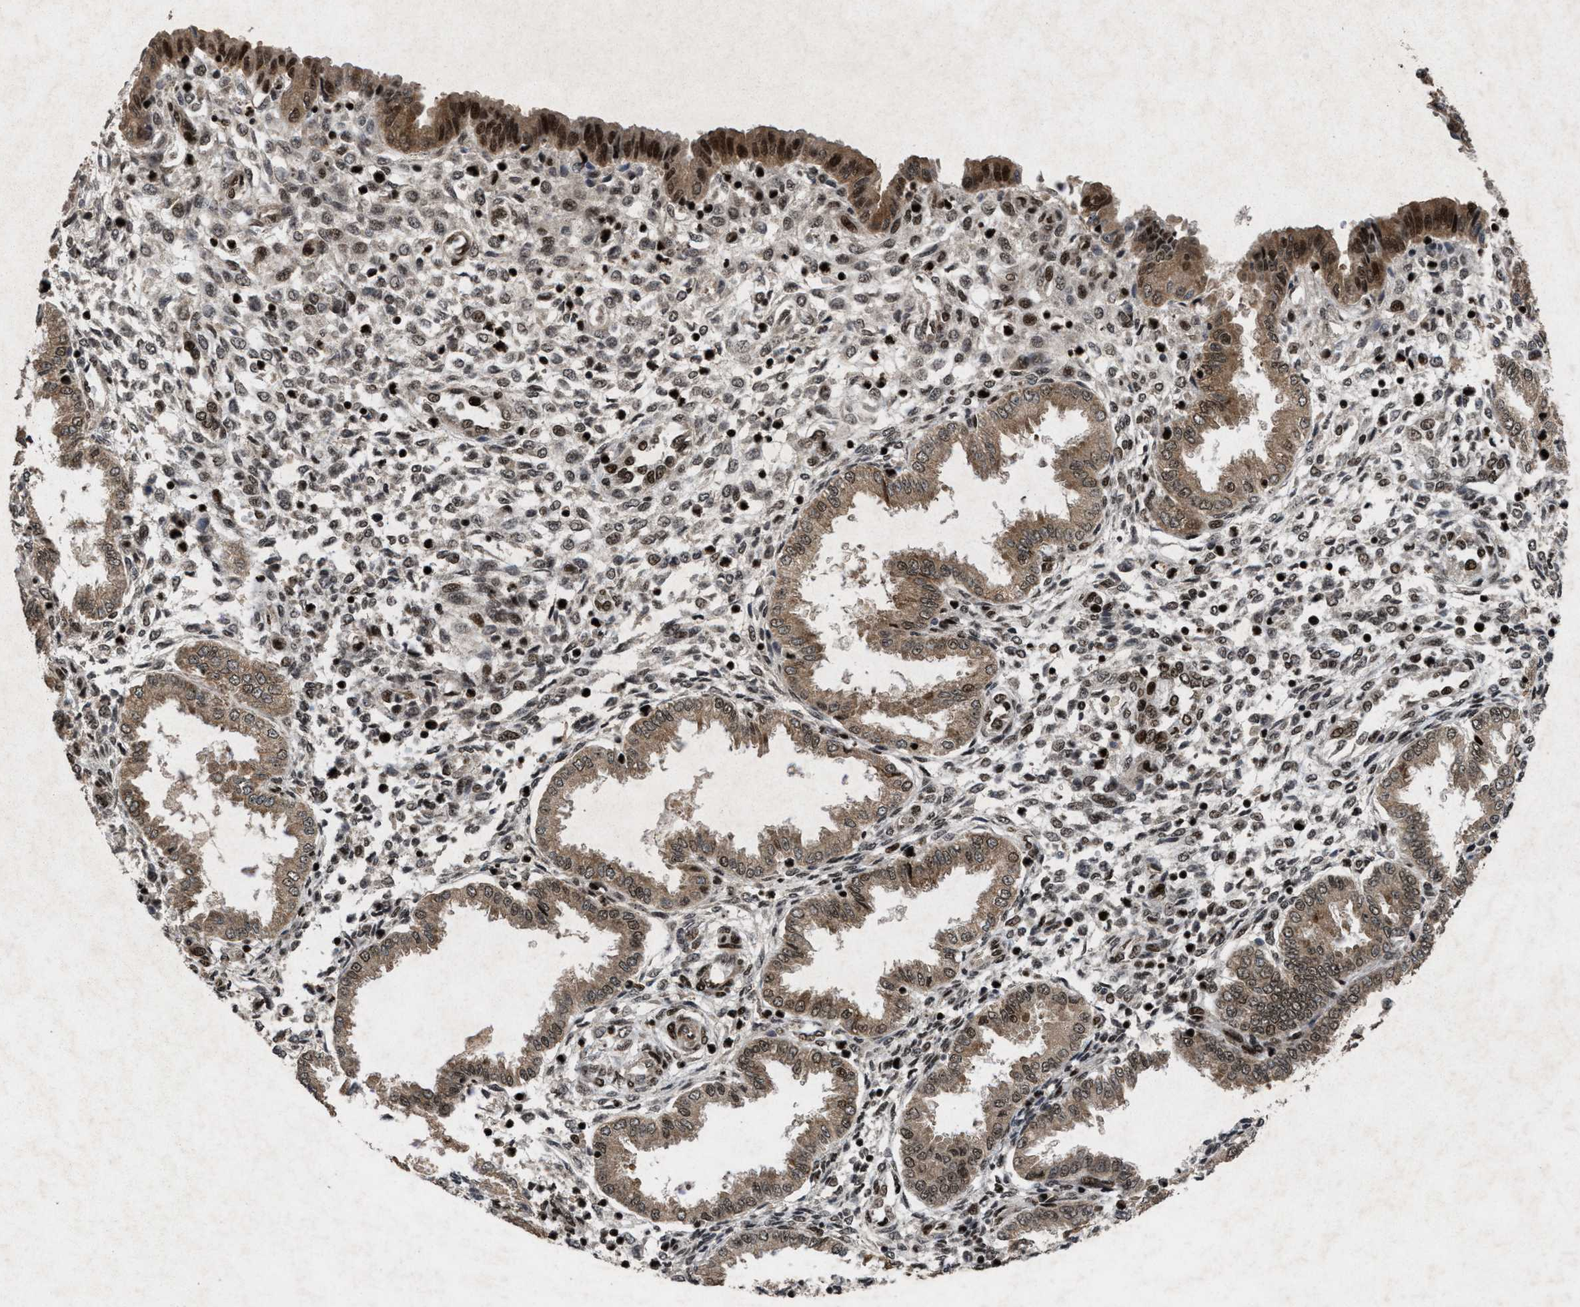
{"staining": {"intensity": "strong", "quantity": "25%-75%", "location": "nuclear"}, "tissue": "endometrium", "cell_type": "Cells in endometrial stroma", "image_type": "normal", "snomed": [{"axis": "morphology", "description": "Normal tissue, NOS"}, {"axis": "topography", "description": "Endometrium"}], "caption": "Immunohistochemical staining of normal human endometrium exhibits high levels of strong nuclear expression in approximately 25%-75% of cells in endometrial stroma.", "gene": "WIZ", "patient": {"sex": "female", "age": 33}}